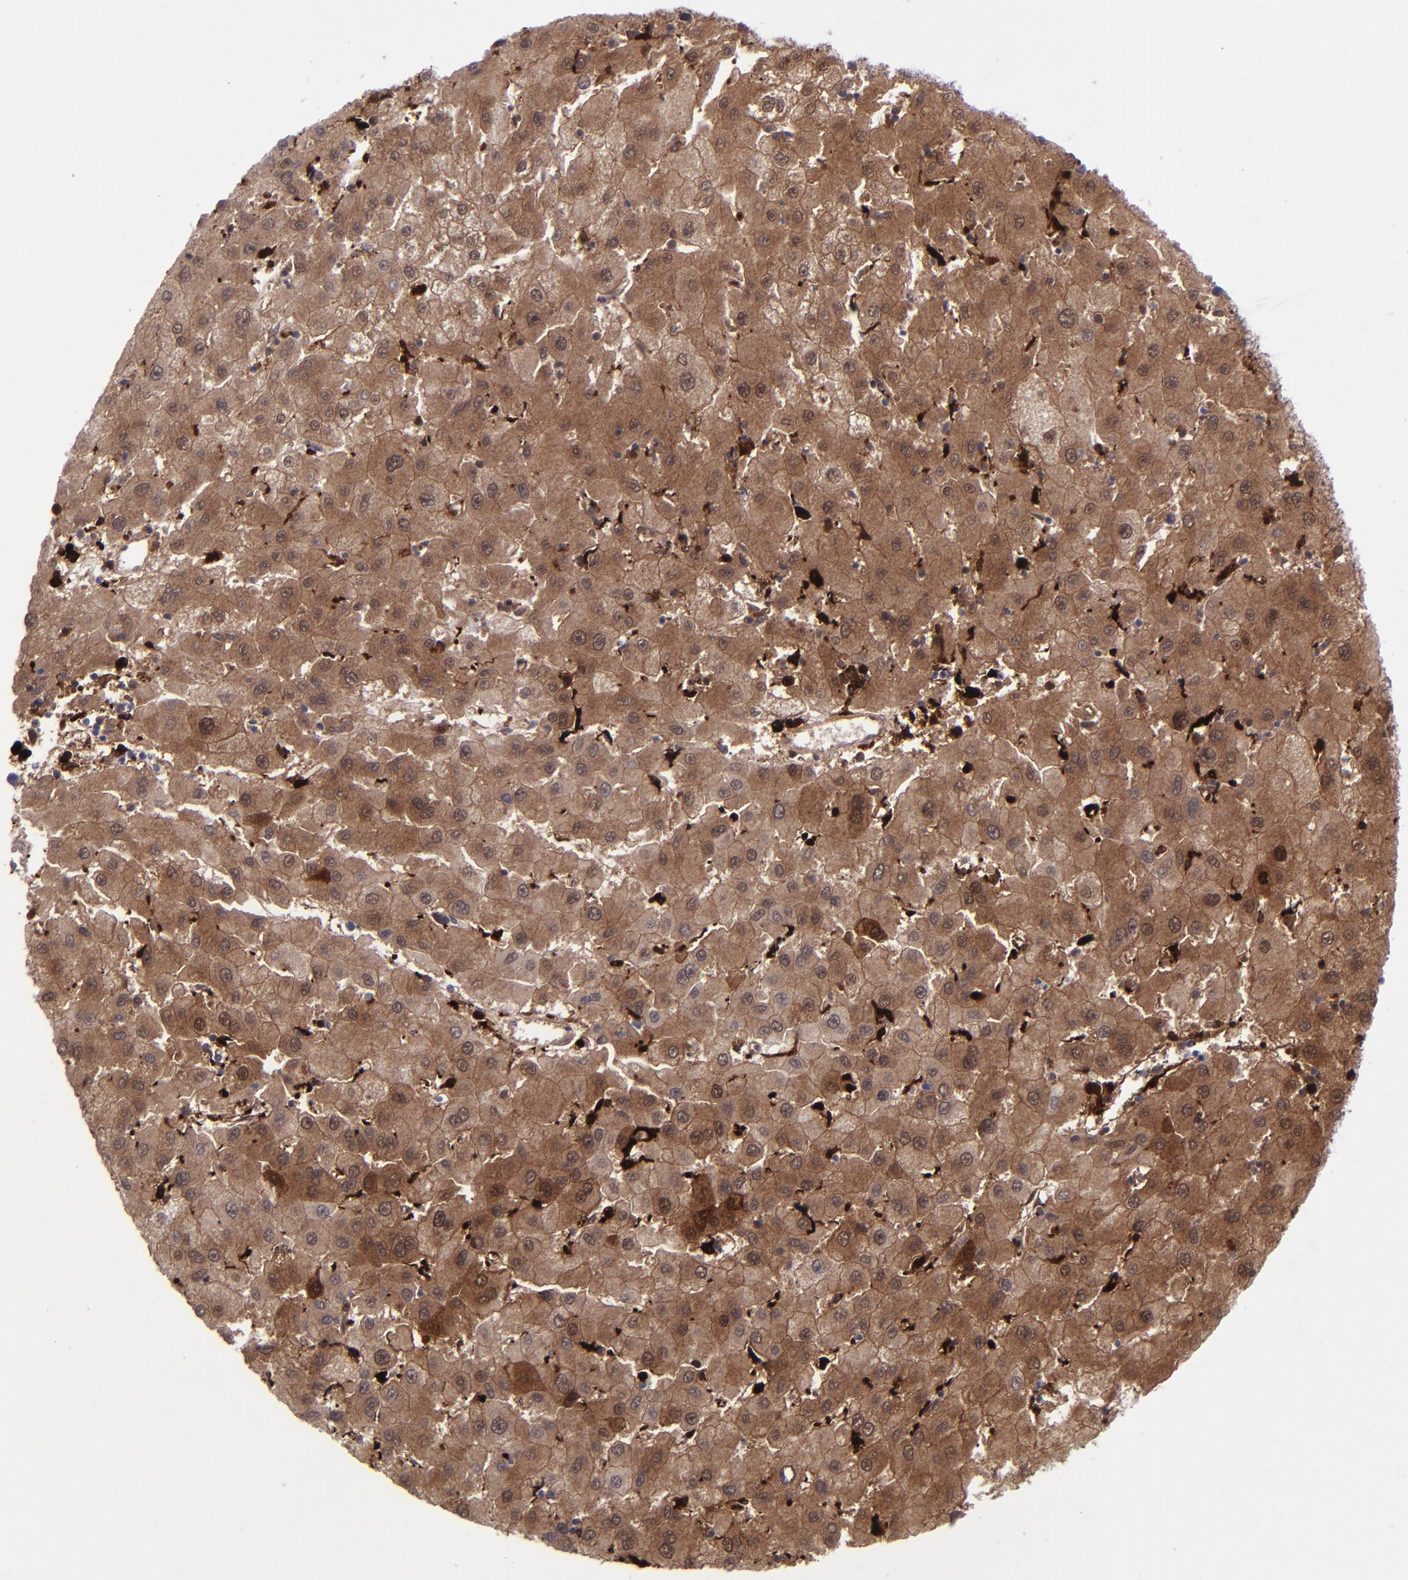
{"staining": {"intensity": "strong", "quantity": ">75%", "location": "cytoplasmic/membranous,nuclear"}, "tissue": "liver cancer", "cell_type": "Tumor cells", "image_type": "cancer", "snomed": [{"axis": "morphology", "description": "Carcinoma, Hepatocellular, NOS"}, {"axis": "topography", "description": "Liver"}], "caption": "Immunohistochemistry (IHC) image of neoplastic tissue: human hepatocellular carcinoma (liver) stained using immunohistochemistry demonstrates high levels of strong protein expression localized specifically in the cytoplasmic/membranous and nuclear of tumor cells, appearing as a cytoplasmic/membranous and nuclear brown color.", "gene": "TYMP", "patient": {"sex": "male", "age": 72}}